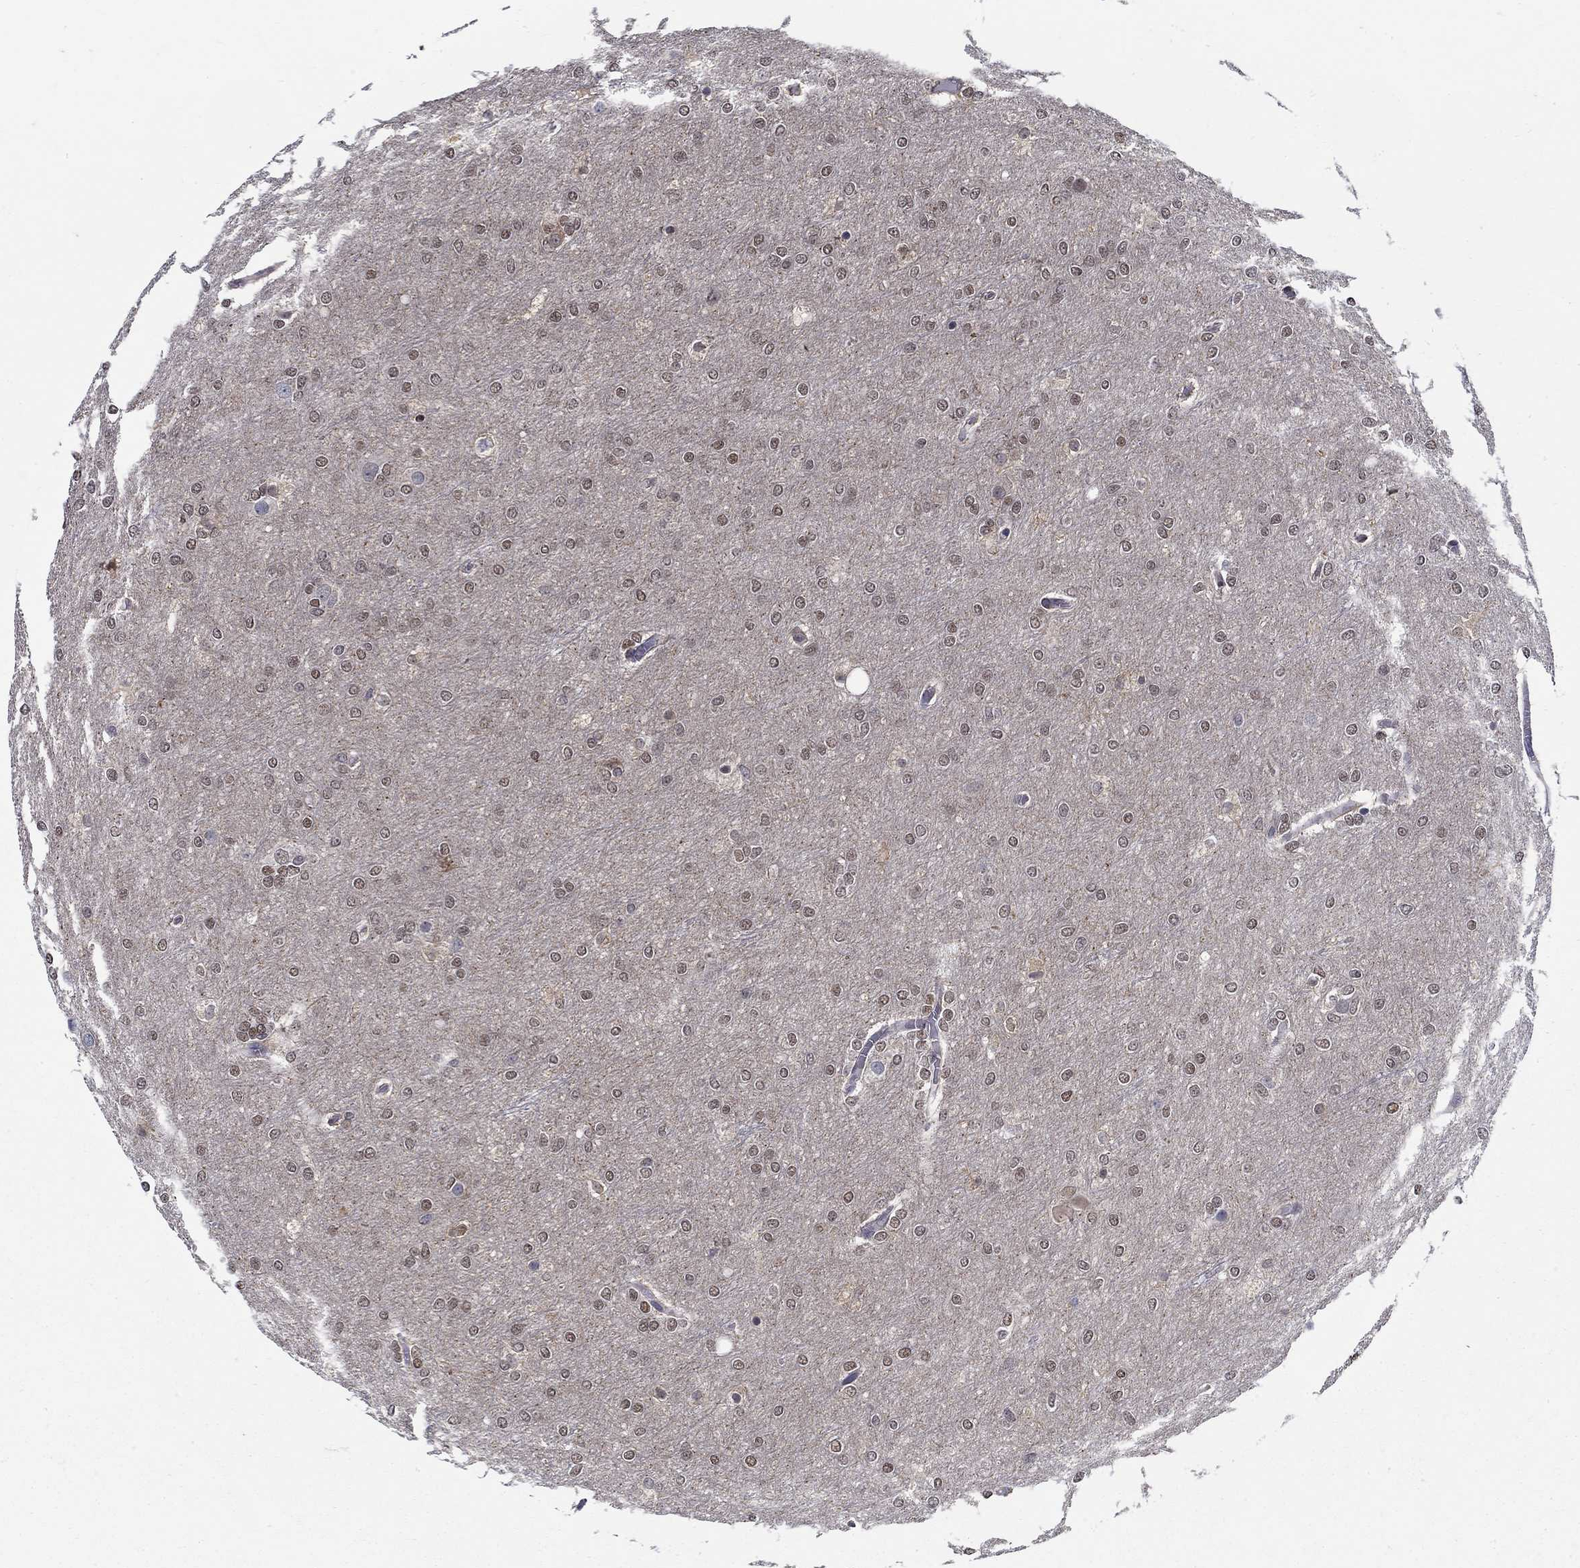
{"staining": {"intensity": "moderate", "quantity": "<25%", "location": "nuclear"}, "tissue": "glioma", "cell_type": "Tumor cells", "image_type": "cancer", "snomed": [{"axis": "morphology", "description": "Glioma, malignant, High grade"}, {"axis": "topography", "description": "Brain"}], "caption": "Immunohistochemistry (IHC) of human glioma reveals low levels of moderate nuclear staining in about <25% of tumor cells. (DAB (3,3'-diaminobenzidine) IHC with brightfield microscopy, high magnification).", "gene": "ZNF594", "patient": {"sex": "female", "age": 61}}